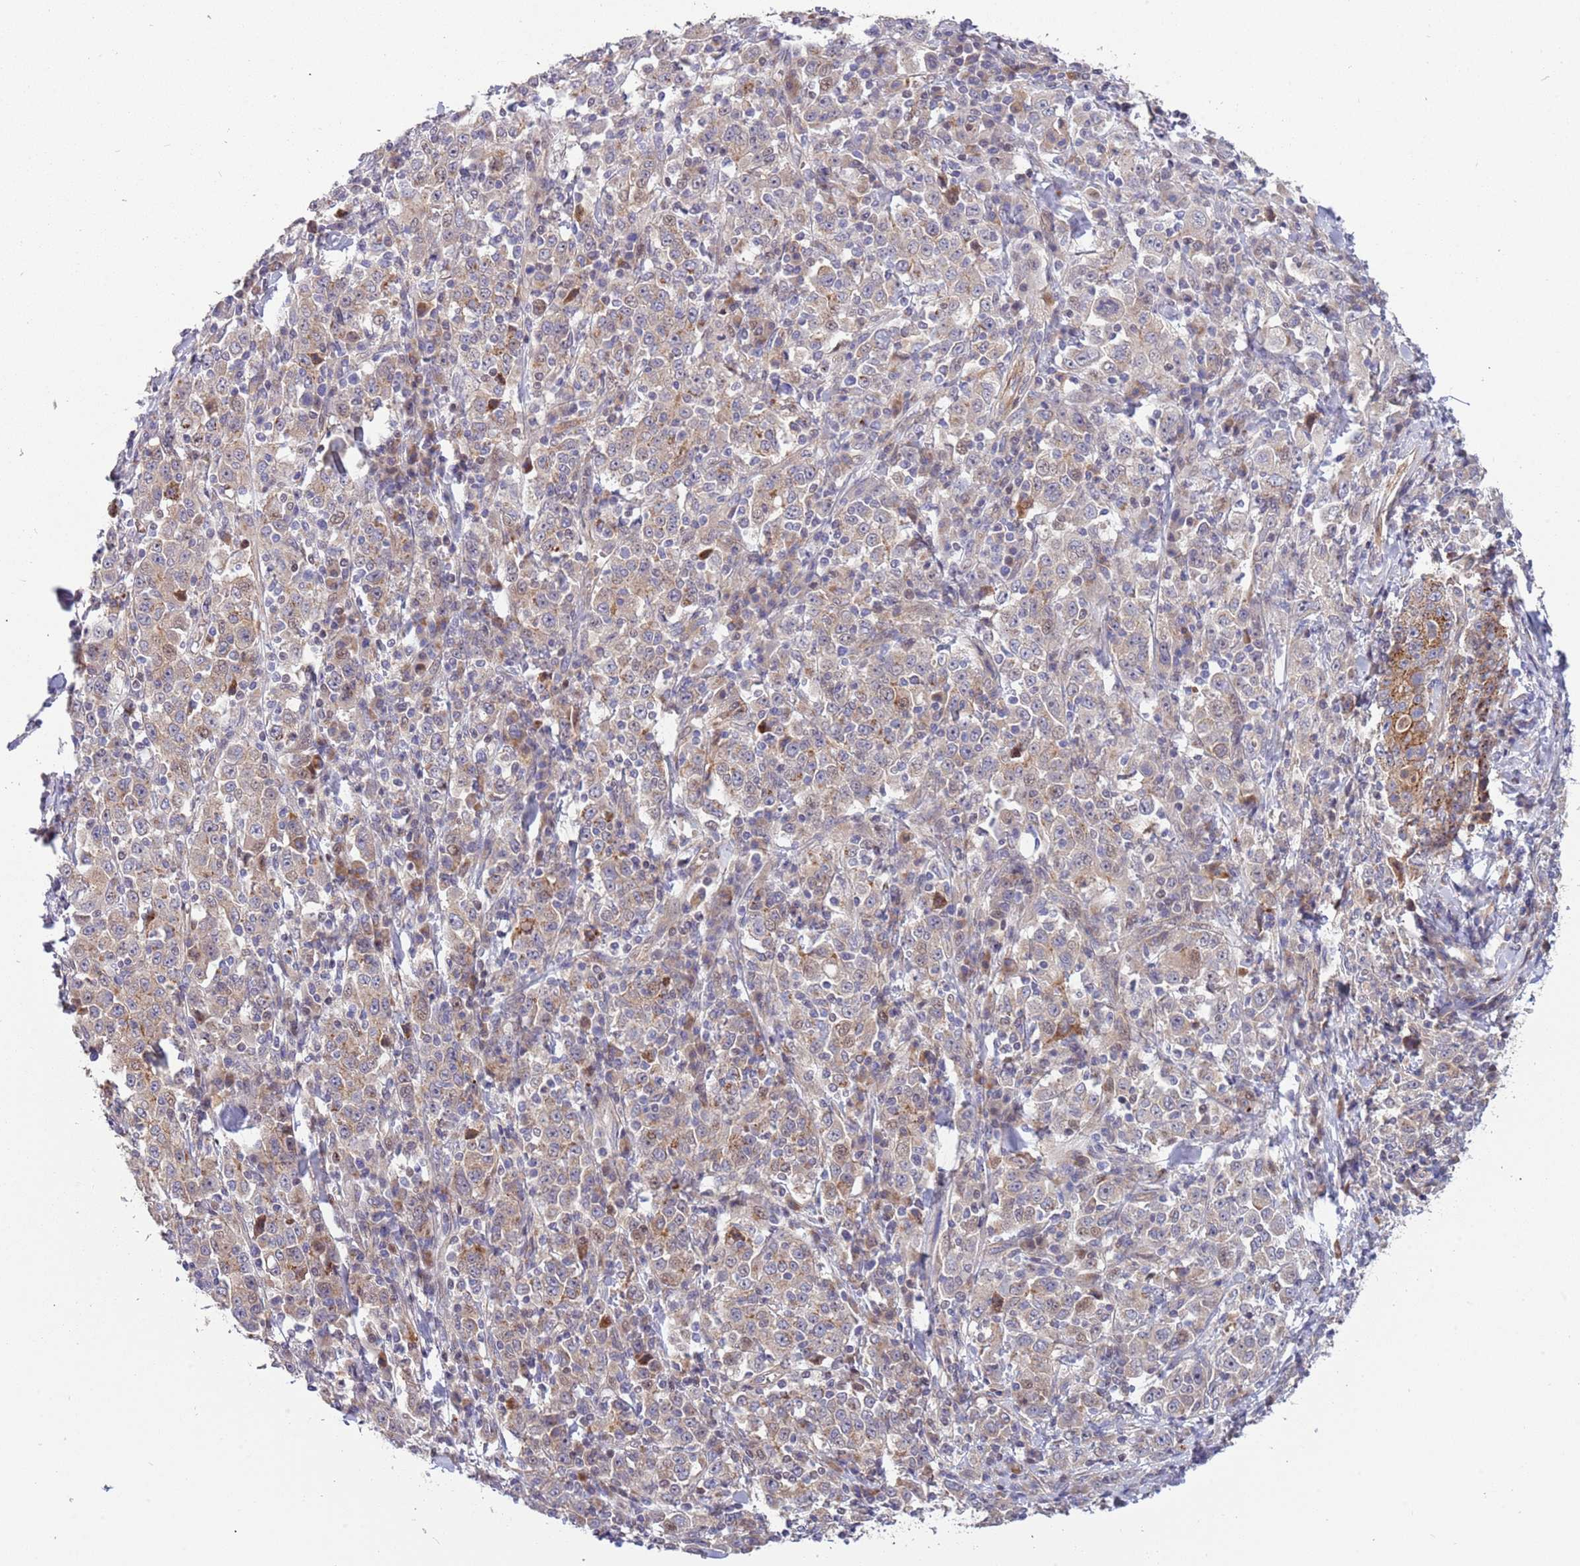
{"staining": {"intensity": "weak", "quantity": "25%-75%", "location": "cytoplasmic/membranous"}, "tissue": "stomach cancer", "cell_type": "Tumor cells", "image_type": "cancer", "snomed": [{"axis": "morphology", "description": "Normal tissue, NOS"}, {"axis": "morphology", "description": "Adenocarcinoma, NOS"}, {"axis": "topography", "description": "Stomach, upper"}, {"axis": "topography", "description": "Stomach"}], "caption": "Immunohistochemical staining of human stomach cancer displays weak cytoplasmic/membranous protein expression in about 25%-75% of tumor cells.", "gene": "ITGB6", "patient": {"sex": "male", "age": 59}}